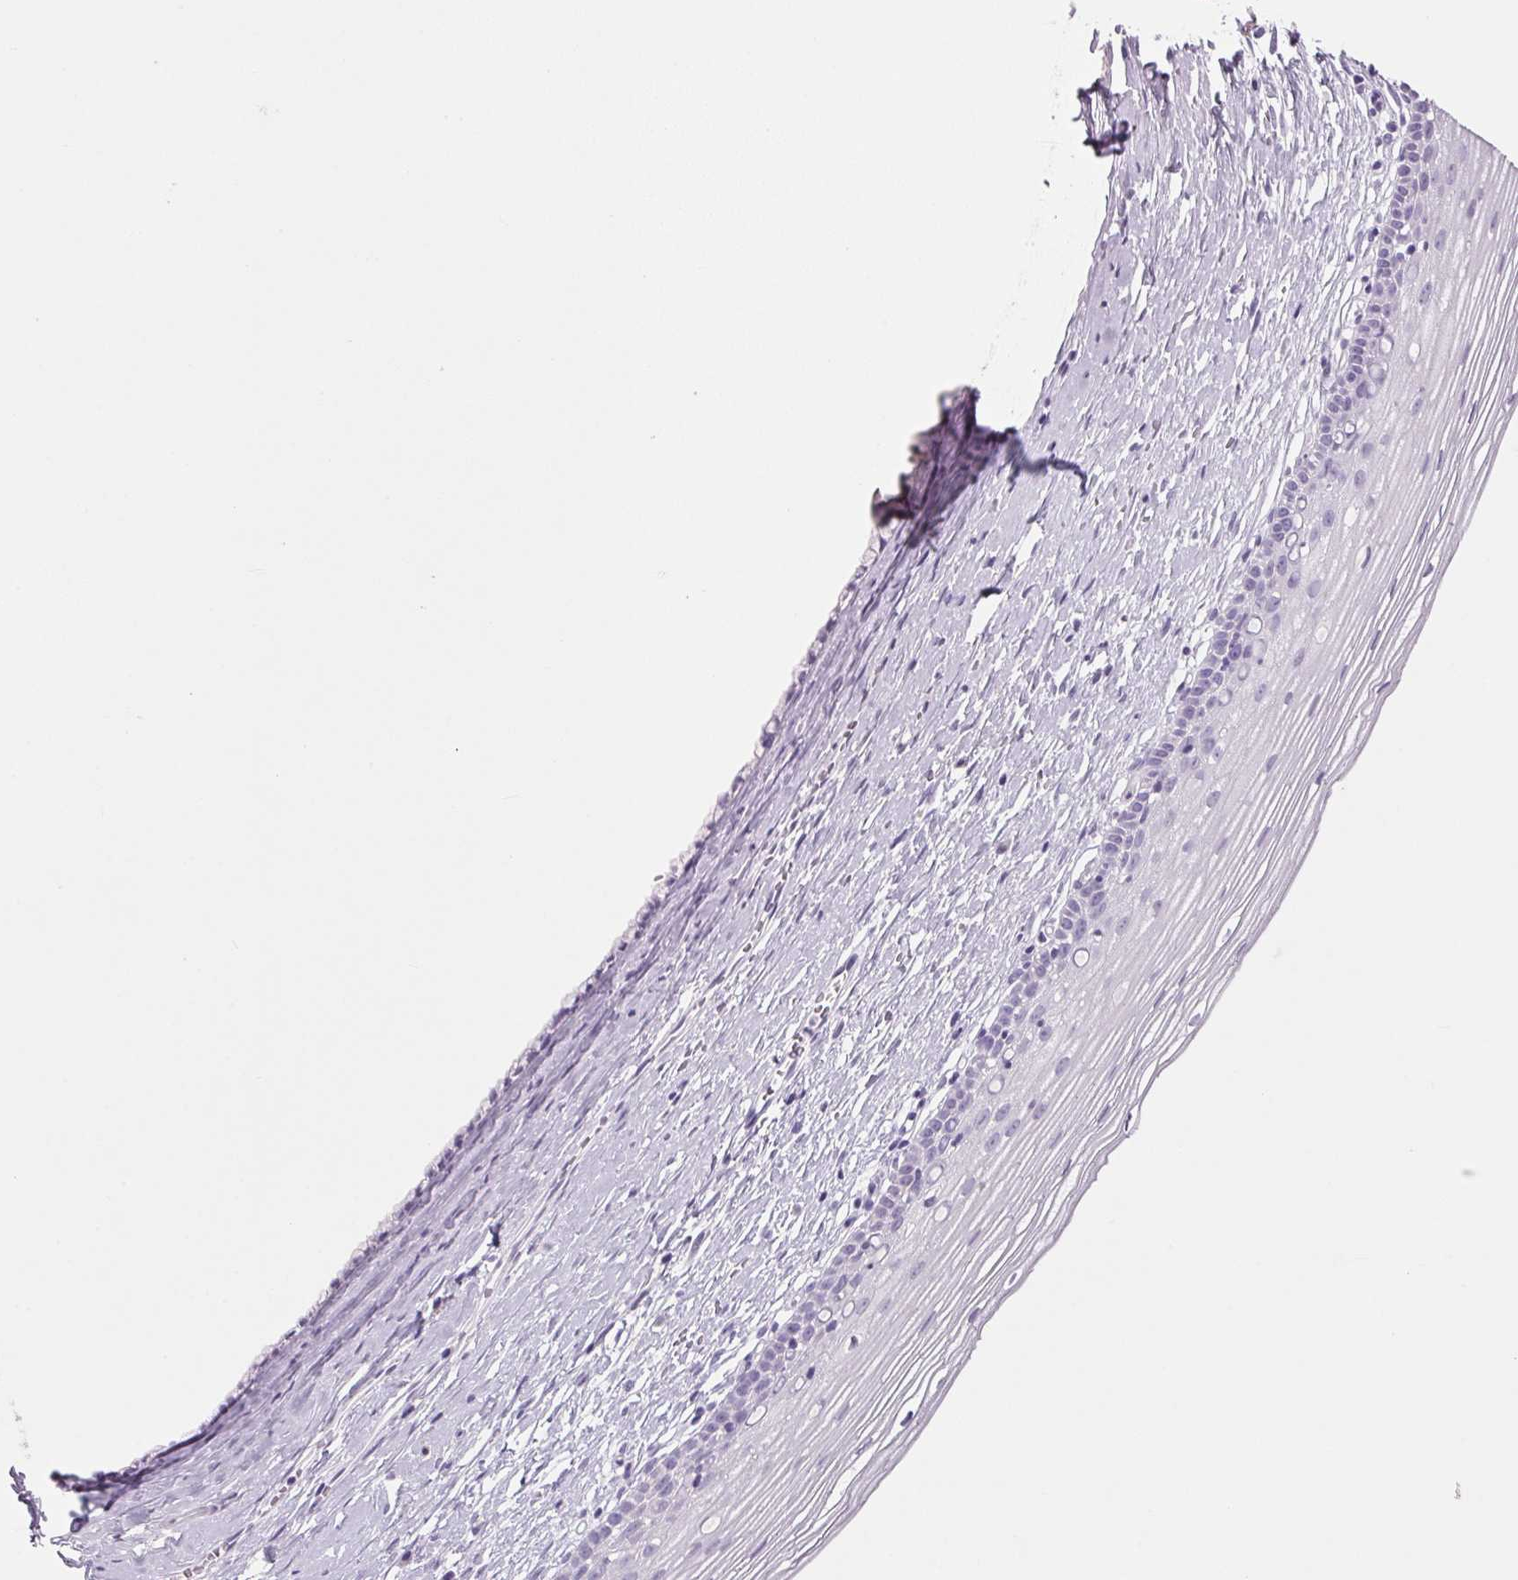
{"staining": {"intensity": "negative", "quantity": "none", "location": "none"}, "tissue": "cervix", "cell_type": "Glandular cells", "image_type": "normal", "snomed": [{"axis": "morphology", "description": "Normal tissue, NOS"}, {"axis": "topography", "description": "Cervix"}], "caption": "Immunohistochemistry photomicrograph of benign cervix: human cervix stained with DAB (3,3'-diaminobenzidine) demonstrates no significant protein positivity in glandular cells. (DAB immunohistochemistry, high magnification).", "gene": "PPP1R1A", "patient": {"sex": "female", "age": 40}}